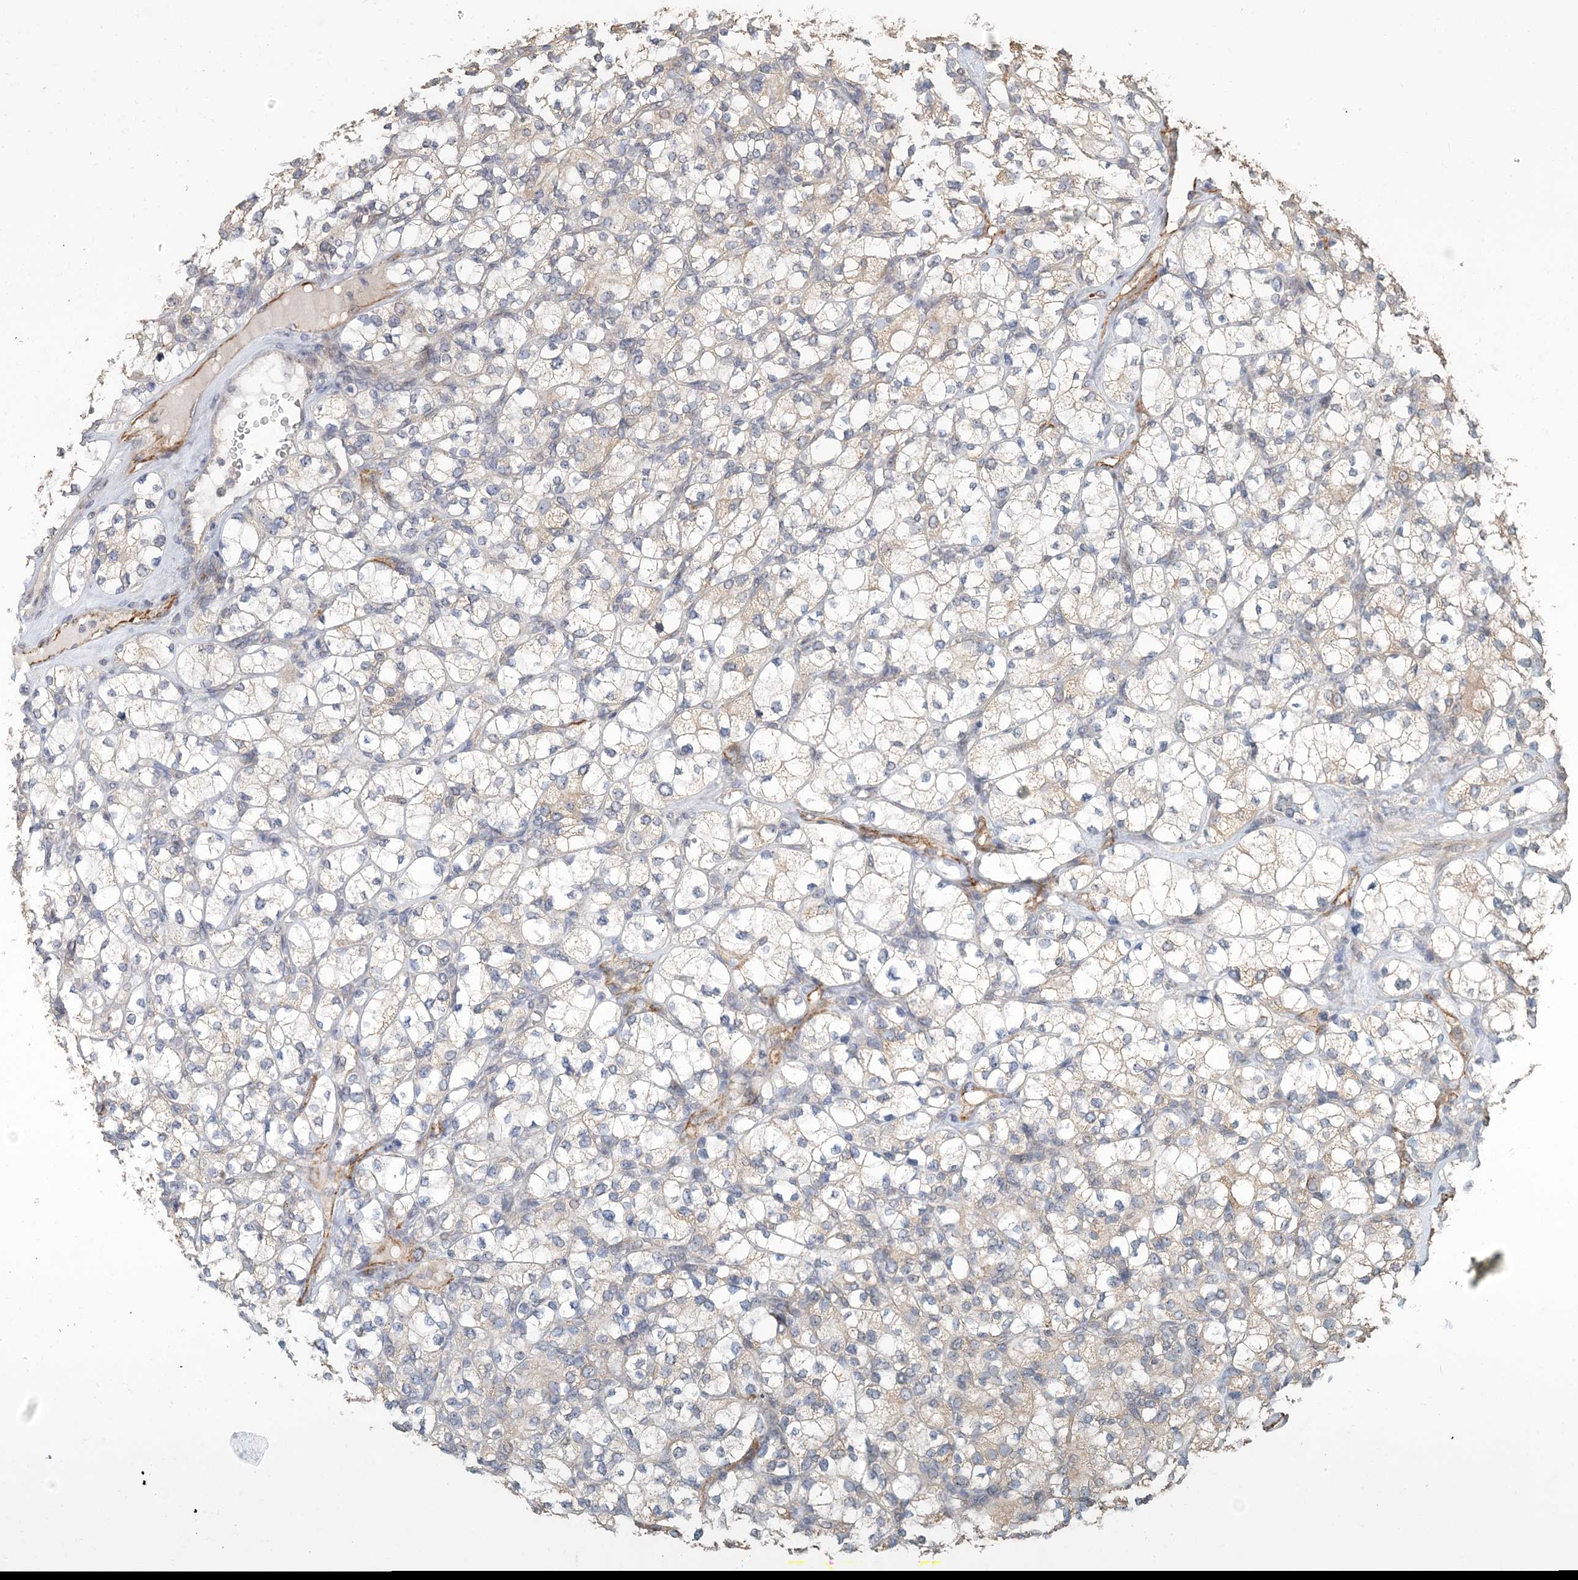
{"staining": {"intensity": "negative", "quantity": "none", "location": "none"}, "tissue": "renal cancer", "cell_type": "Tumor cells", "image_type": "cancer", "snomed": [{"axis": "morphology", "description": "Adenocarcinoma, NOS"}, {"axis": "topography", "description": "Kidney"}], "caption": "Micrograph shows no significant protein expression in tumor cells of adenocarcinoma (renal). (Brightfield microscopy of DAB immunohistochemistry at high magnification).", "gene": "FBXO38", "patient": {"sex": "male", "age": 77}}